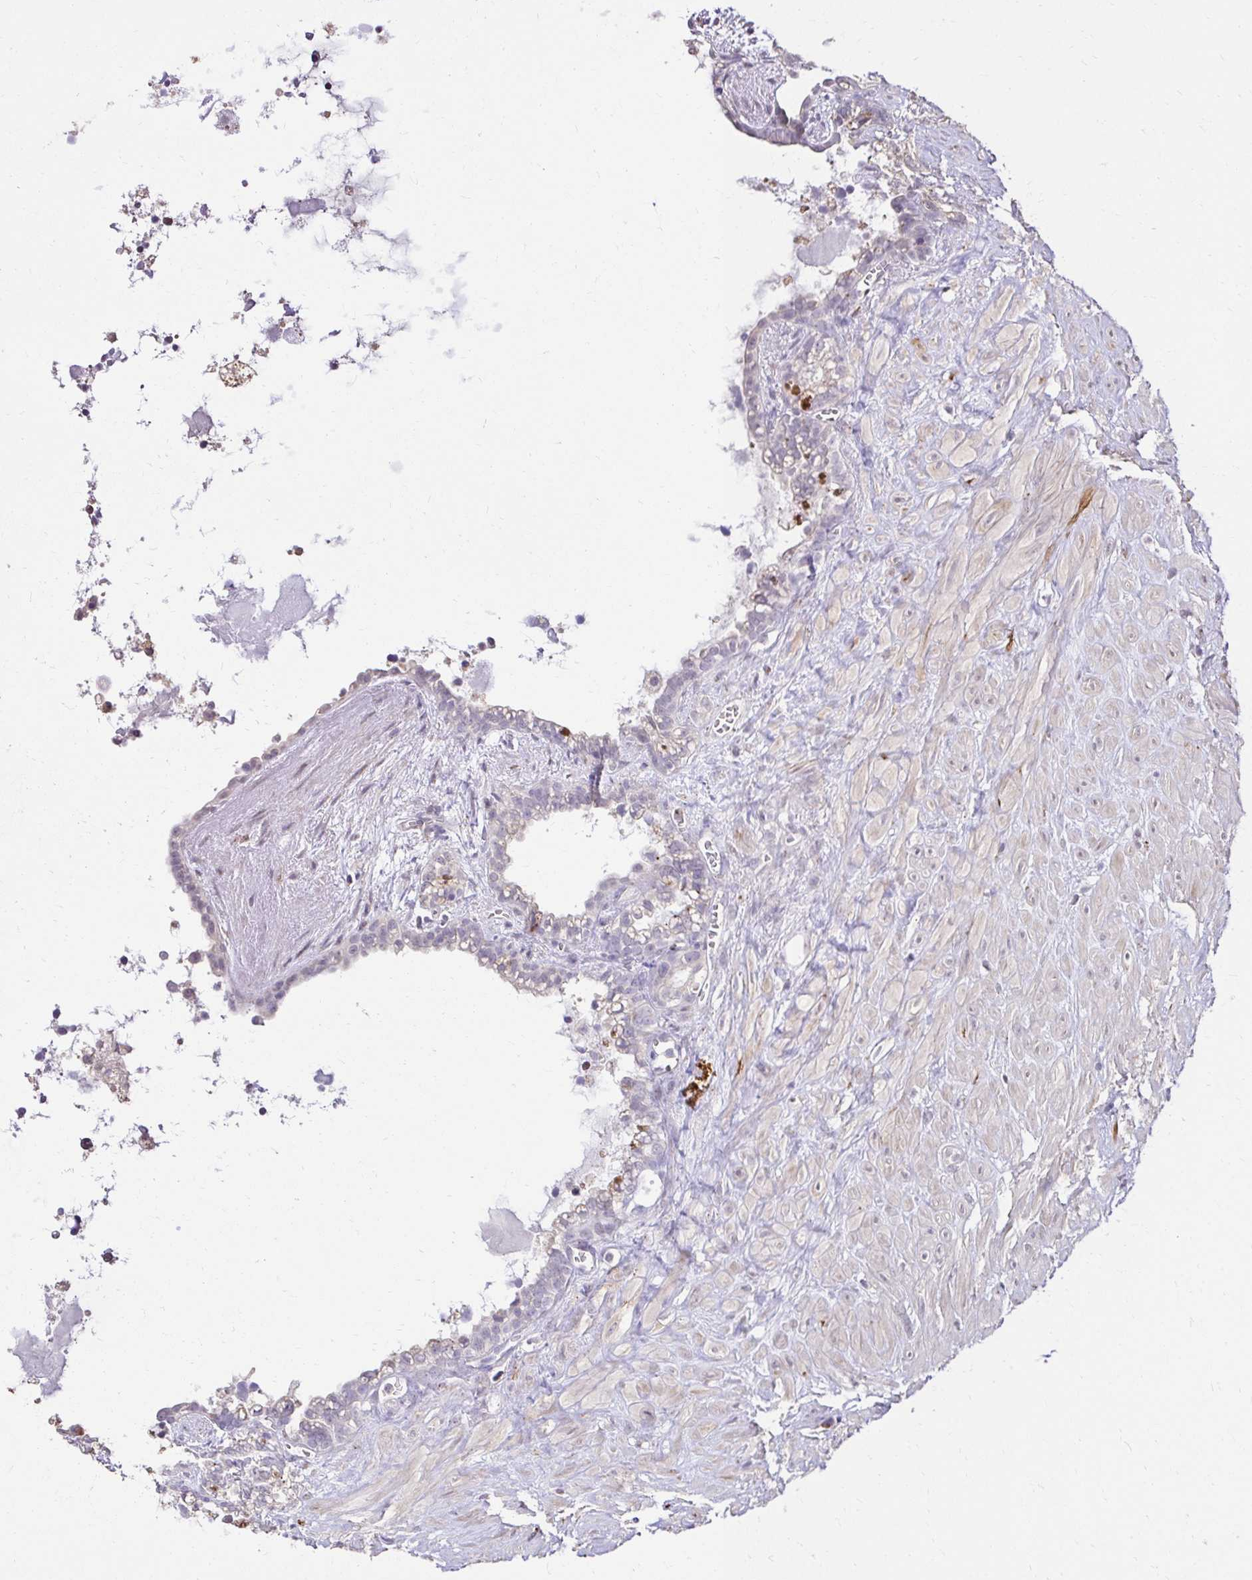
{"staining": {"intensity": "weak", "quantity": "<25%", "location": "cytoplasmic/membranous"}, "tissue": "seminal vesicle", "cell_type": "Glandular cells", "image_type": "normal", "snomed": [{"axis": "morphology", "description": "Normal tissue, NOS"}, {"axis": "topography", "description": "Seminal veicle"}], "caption": "Immunohistochemical staining of normal human seminal vesicle reveals no significant staining in glandular cells. The staining was performed using DAB to visualize the protein expression in brown, while the nuclei were stained in blue with hematoxylin (Magnification: 20x).", "gene": "KIAA1210", "patient": {"sex": "male", "age": 76}}